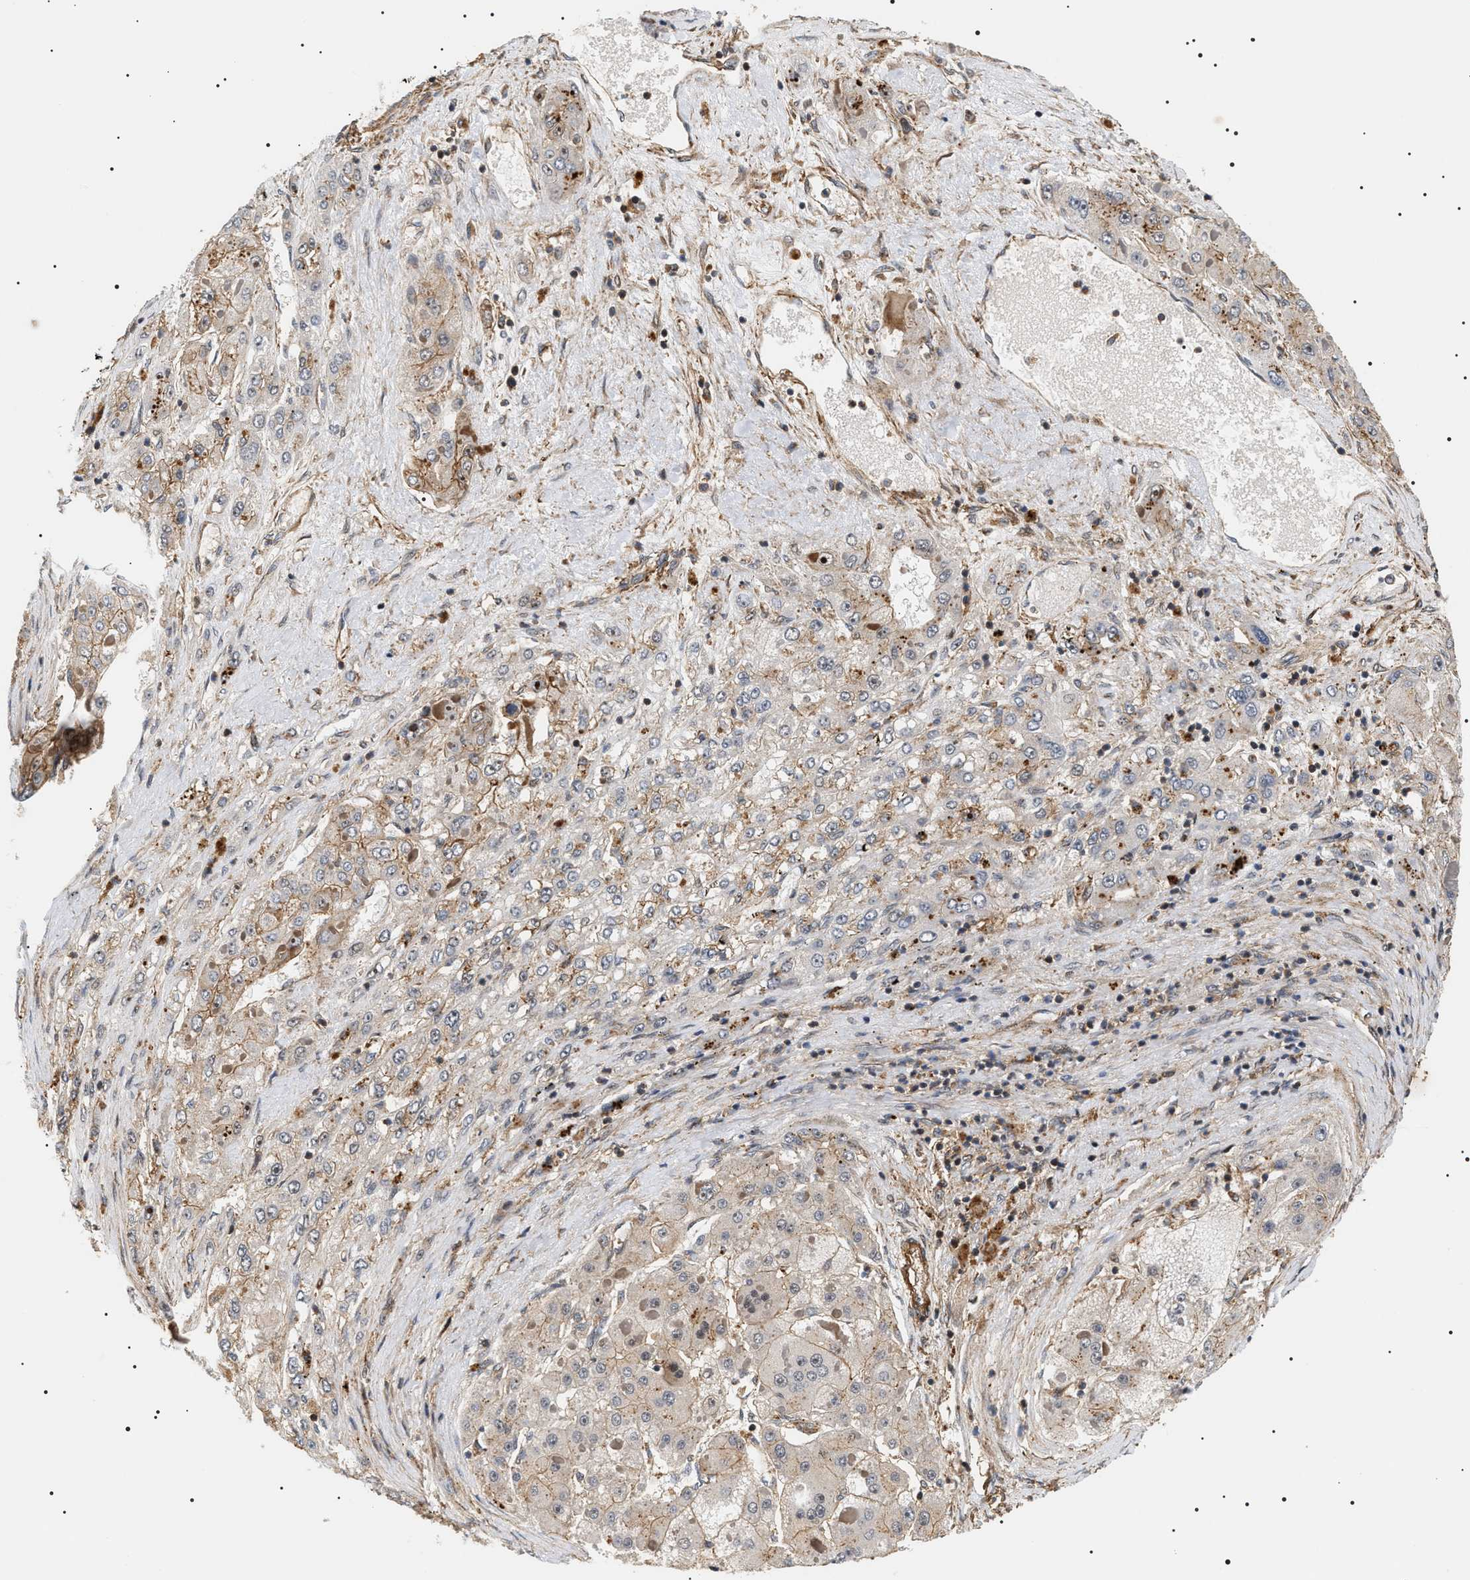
{"staining": {"intensity": "weak", "quantity": "<25%", "location": "cytoplasmic/membranous"}, "tissue": "liver cancer", "cell_type": "Tumor cells", "image_type": "cancer", "snomed": [{"axis": "morphology", "description": "Carcinoma, Hepatocellular, NOS"}, {"axis": "topography", "description": "Liver"}], "caption": "Liver cancer (hepatocellular carcinoma) stained for a protein using immunohistochemistry (IHC) demonstrates no staining tumor cells.", "gene": "SH3GLB2", "patient": {"sex": "female", "age": 73}}